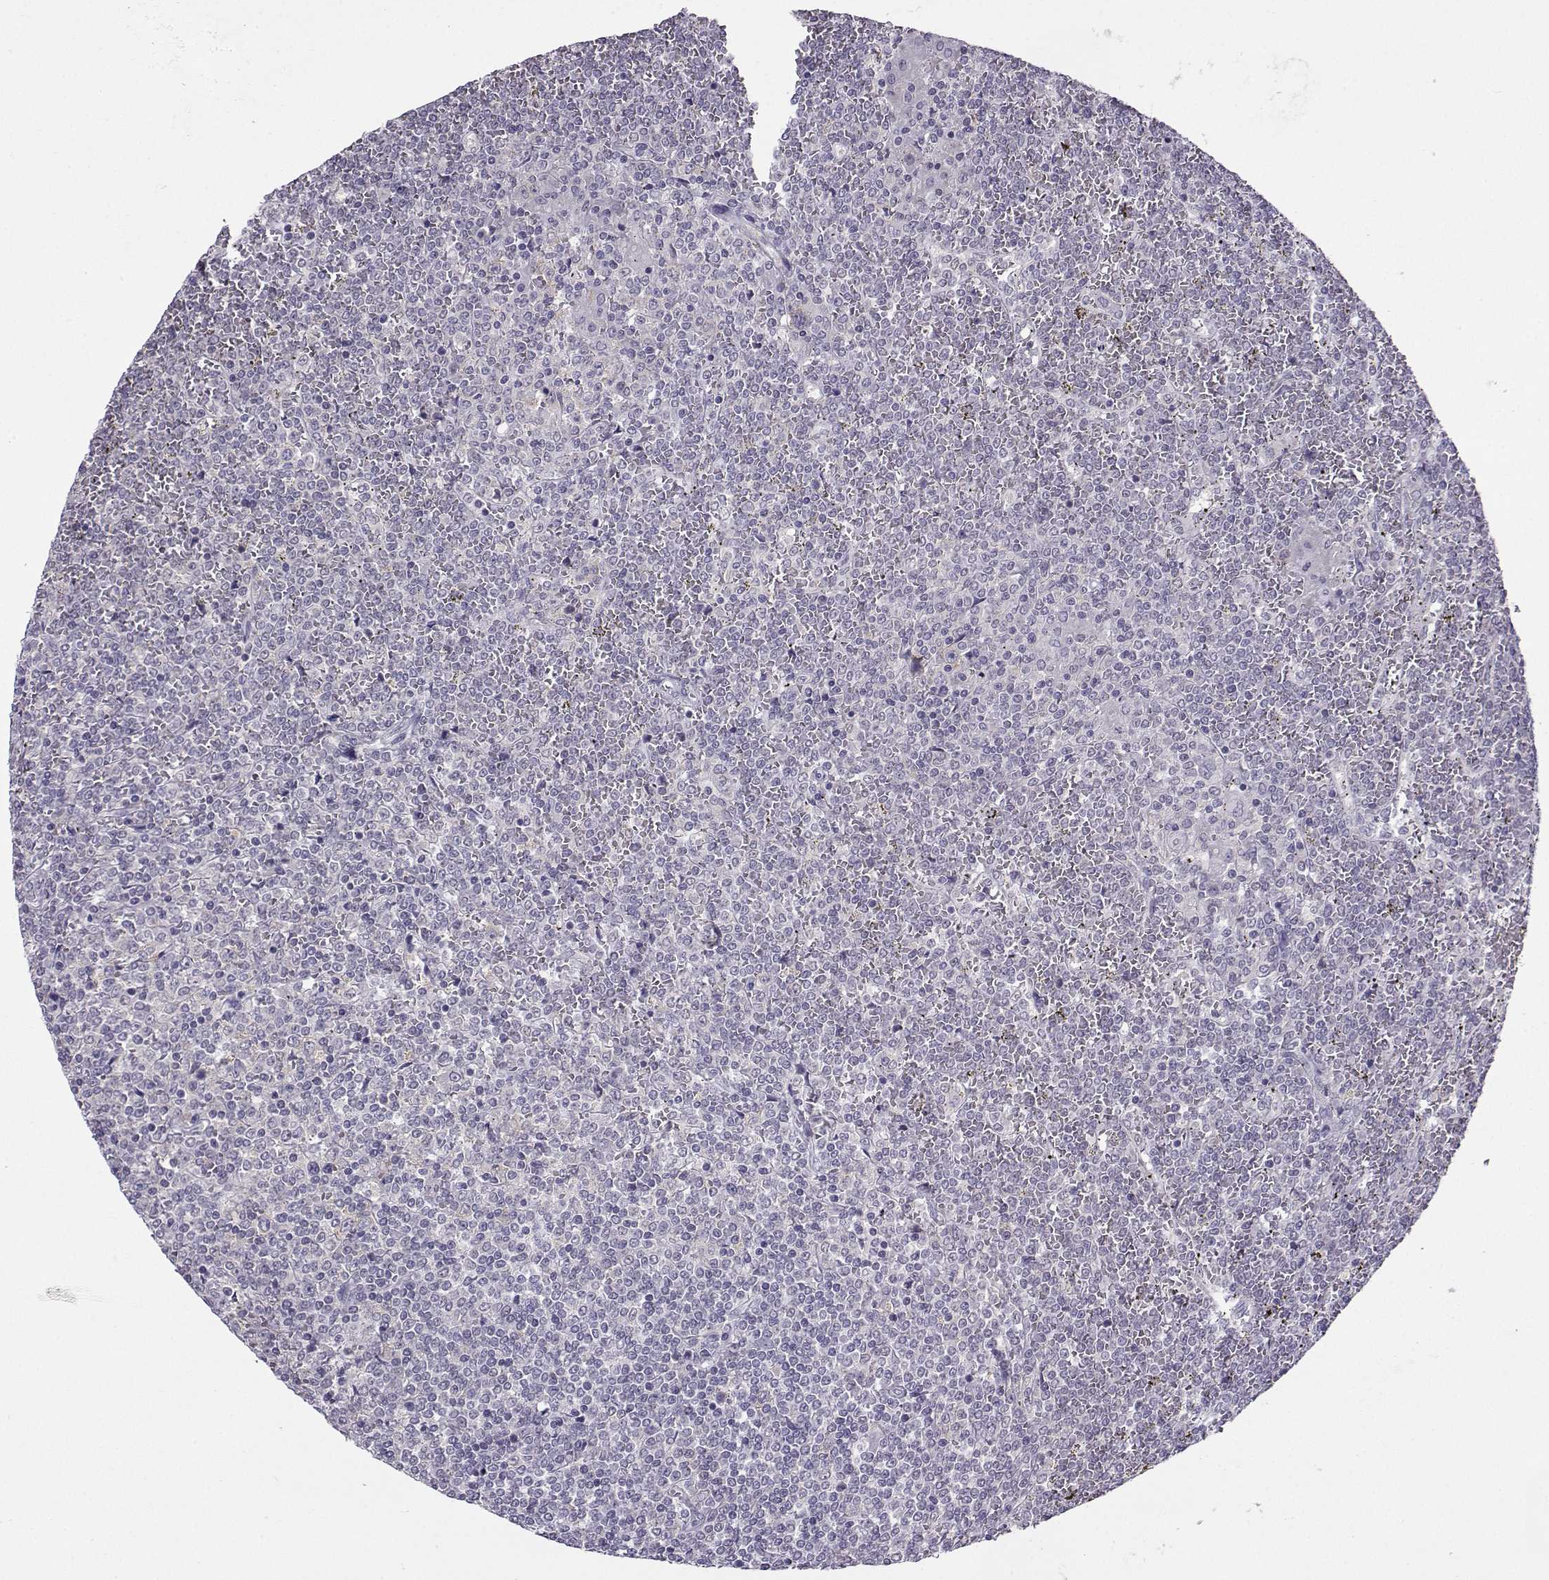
{"staining": {"intensity": "negative", "quantity": "none", "location": "none"}, "tissue": "lymphoma", "cell_type": "Tumor cells", "image_type": "cancer", "snomed": [{"axis": "morphology", "description": "Malignant lymphoma, non-Hodgkin's type, Low grade"}, {"axis": "topography", "description": "Spleen"}], "caption": "Tumor cells show no significant protein expression in lymphoma.", "gene": "DDX20", "patient": {"sex": "female", "age": 19}}